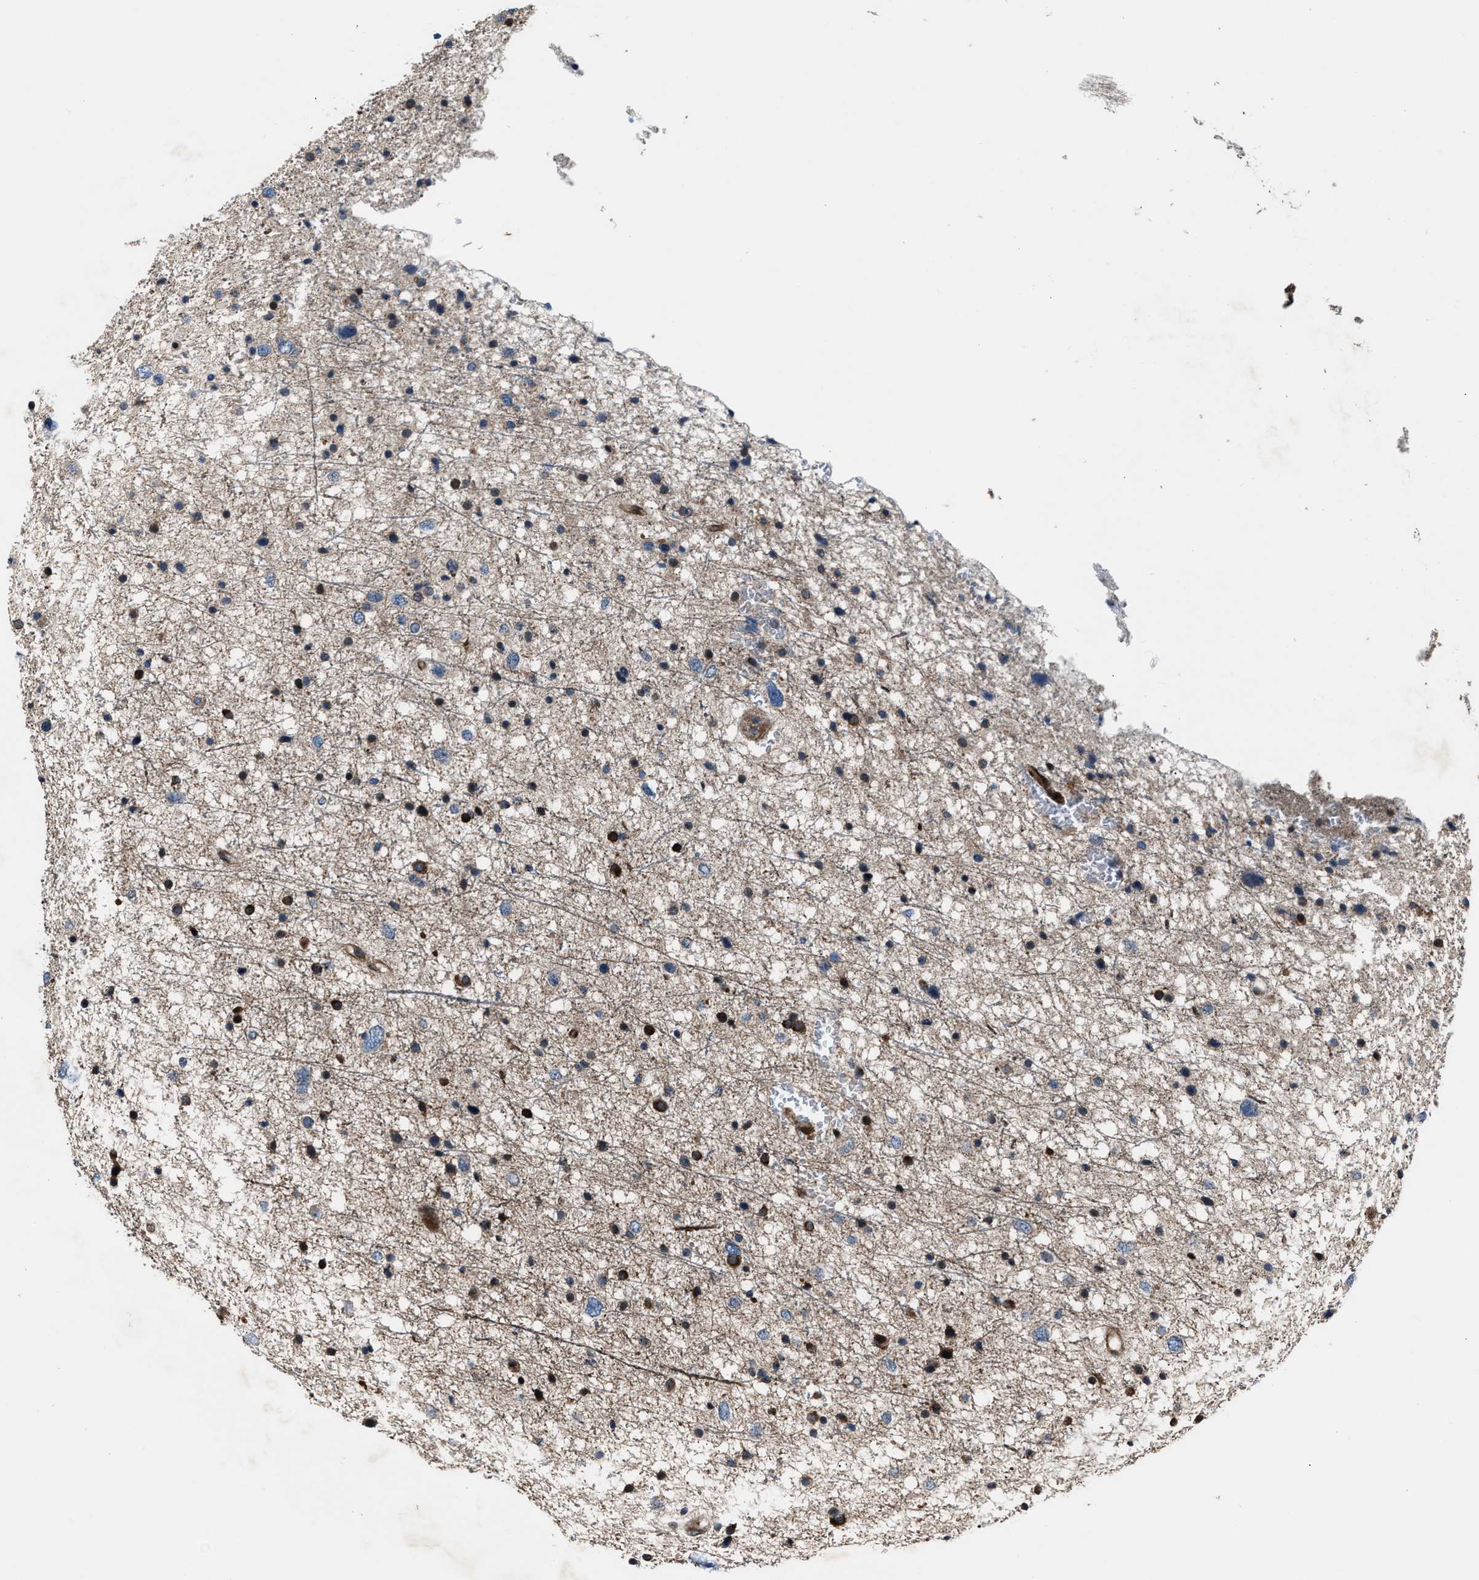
{"staining": {"intensity": "moderate", "quantity": "25%-75%", "location": "cytoplasmic/membranous"}, "tissue": "glioma", "cell_type": "Tumor cells", "image_type": "cancer", "snomed": [{"axis": "morphology", "description": "Glioma, malignant, Low grade"}, {"axis": "topography", "description": "Brain"}], "caption": "A micrograph of human glioma stained for a protein displays moderate cytoplasmic/membranous brown staining in tumor cells.", "gene": "DYNC2I1", "patient": {"sex": "female", "age": 37}}